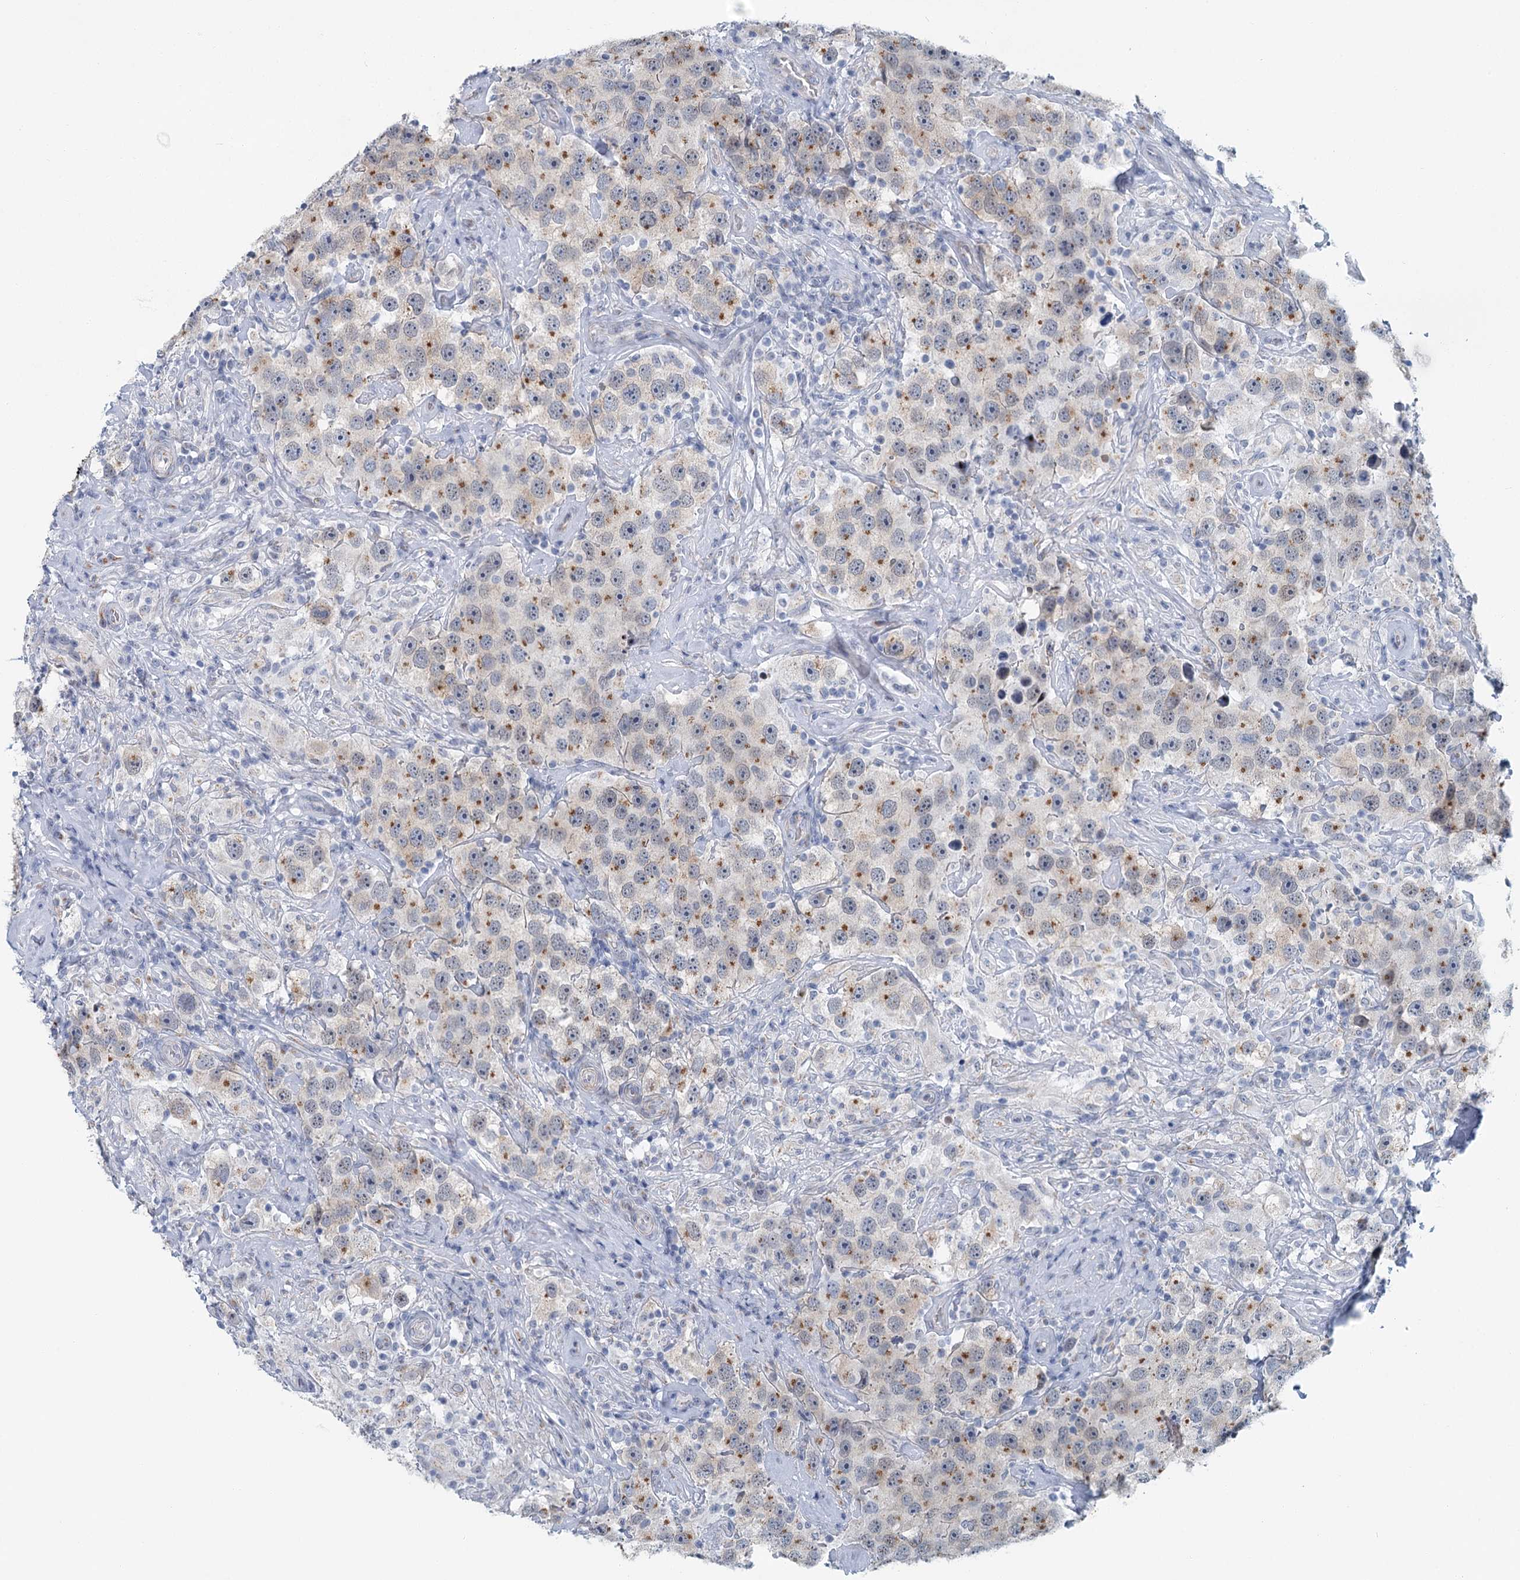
{"staining": {"intensity": "moderate", "quantity": "25%-75%", "location": "cytoplasmic/membranous"}, "tissue": "testis cancer", "cell_type": "Tumor cells", "image_type": "cancer", "snomed": [{"axis": "morphology", "description": "Seminoma, NOS"}, {"axis": "topography", "description": "Testis"}], "caption": "Moderate cytoplasmic/membranous protein staining is identified in about 25%-75% of tumor cells in testis seminoma. Immunohistochemistry (ihc) stains the protein of interest in brown and the nuclei are stained blue.", "gene": "ZNF527", "patient": {"sex": "male", "age": 49}}